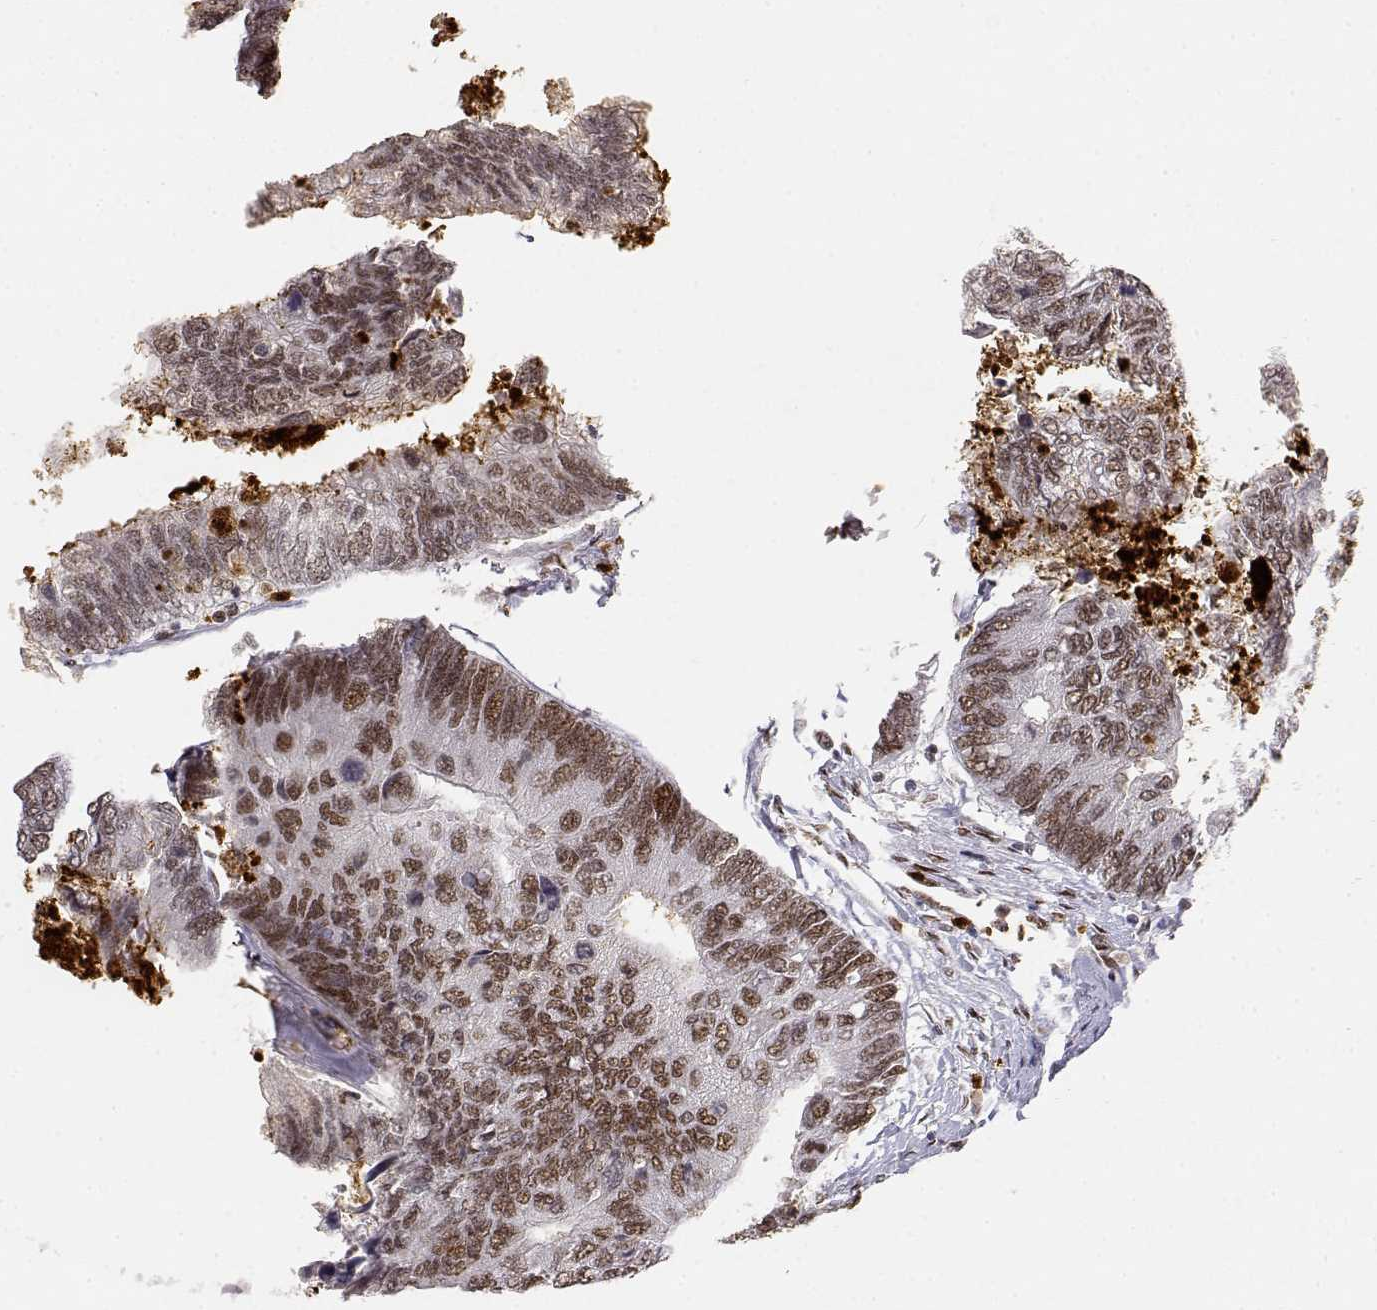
{"staining": {"intensity": "moderate", "quantity": ">75%", "location": "nuclear"}, "tissue": "colorectal cancer", "cell_type": "Tumor cells", "image_type": "cancer", "snomed": [{"axis": "morphology", "description": "Adenocarcinoma, NOS"}, {"axis": "topography", "description": "Colon"}], "caption": "Immunohistochemistry staining of colorectal adenocarcinoma, which shows medium levels of moderate nuclear staining in approximately >75% of tumor cells indicating moderate nuclear protein expression. The staining was performed using DAB (3,3'-diaminobenzidine) (brown) for protein detection and nuclei were counterstained in hematoxylin (blue).", "gene": "RSF1", "patient": {"sex": "female", "age": 67}}